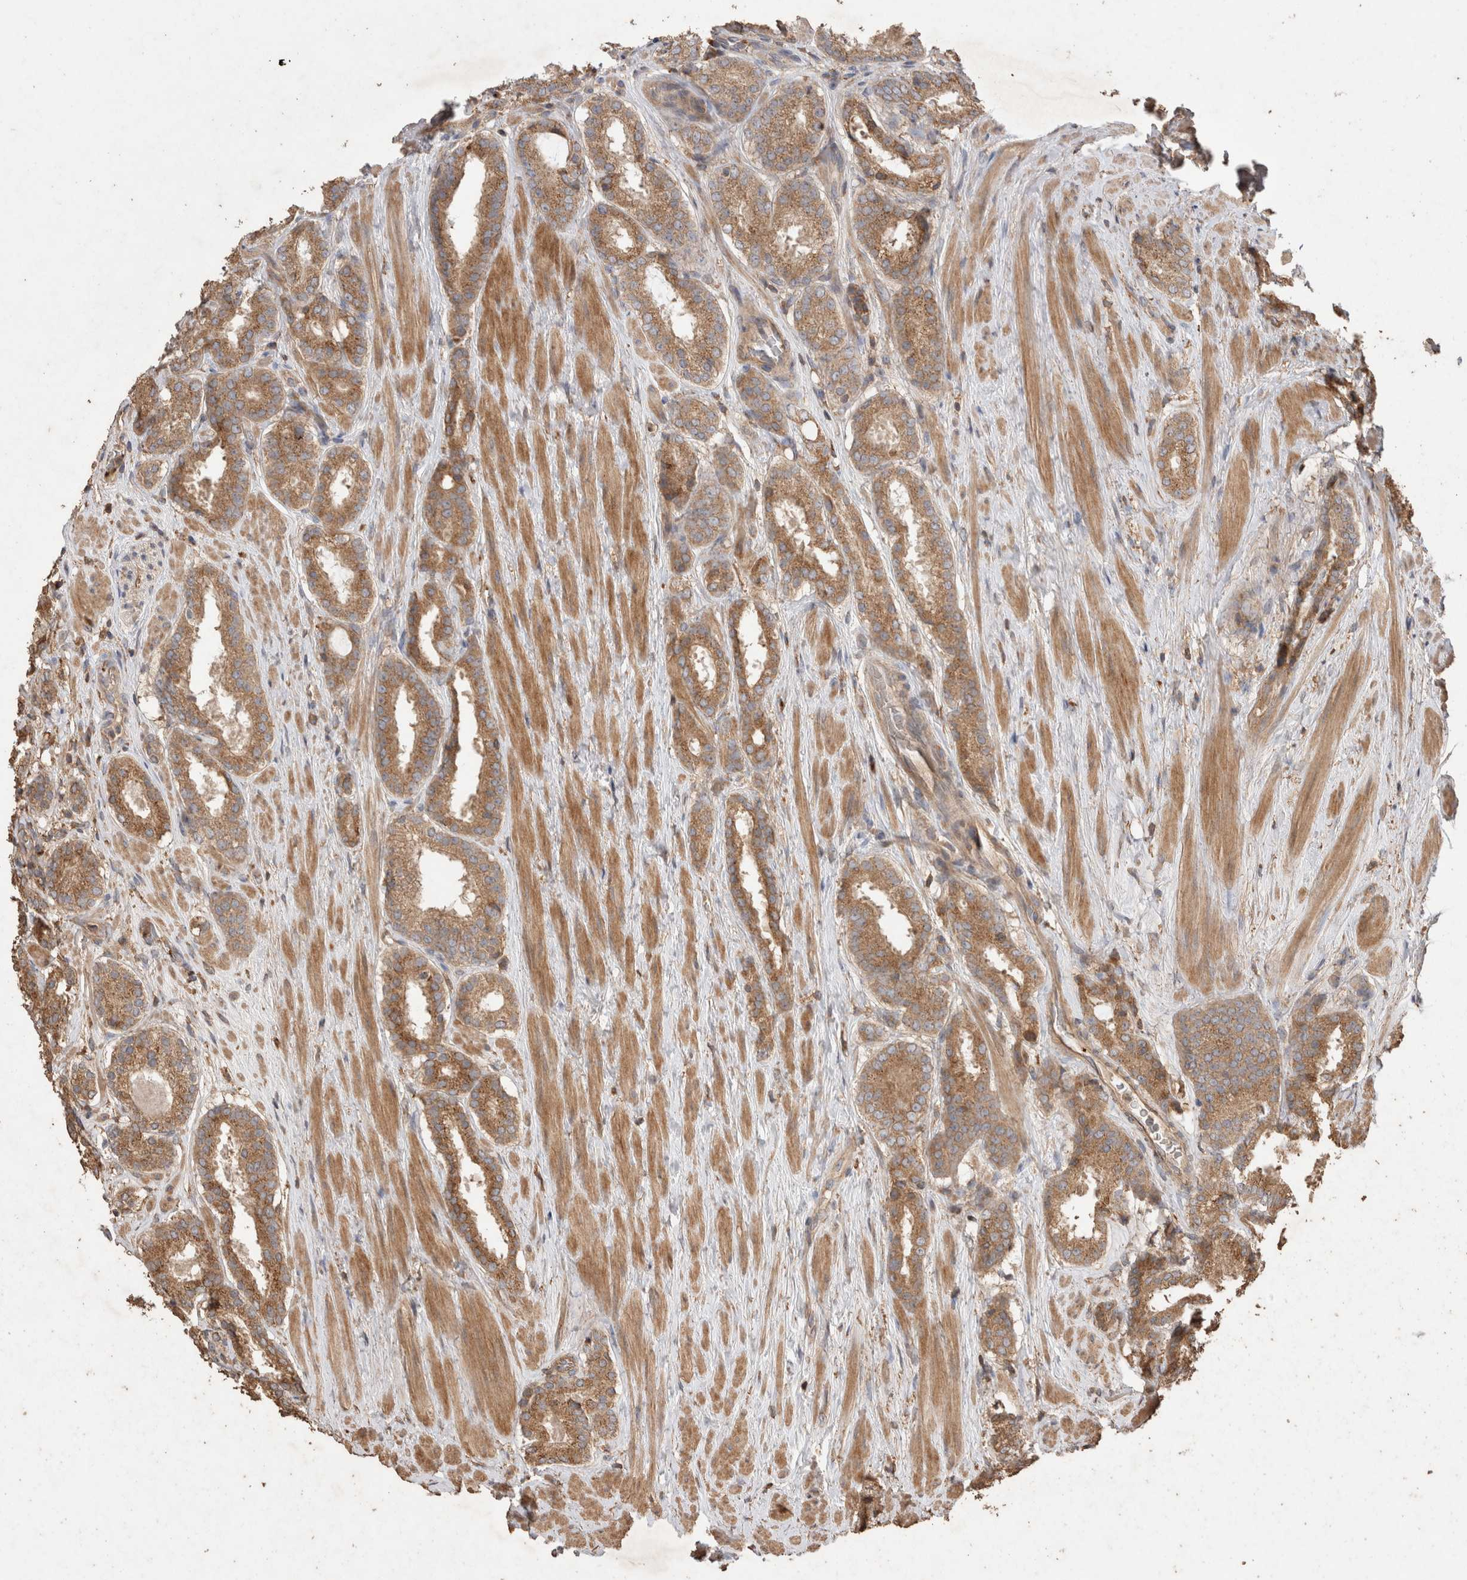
{"staining": {"intensity": "moderate", "quantity": ">75%", "location": "cytoplasmic/membranous"}, "tissue": "prostate cancer", "cell_type": "Tumor cells", "image_type": "cancer", "snomed": [{"axis": "morphology", "description": "Adenocarcinoma, Low grade"}, {"axis": "topography", "description": "Prostate"}], "caption": "Immunohistochemical staining of human adenocarcinoma (low-grade) (prostate) reveals medium levels of moderate cytoplasmic/membranous expression in approximately >75% of tumor cells.", "gene": "SNX31", "patient": {"sex": "male", "age": 69}}